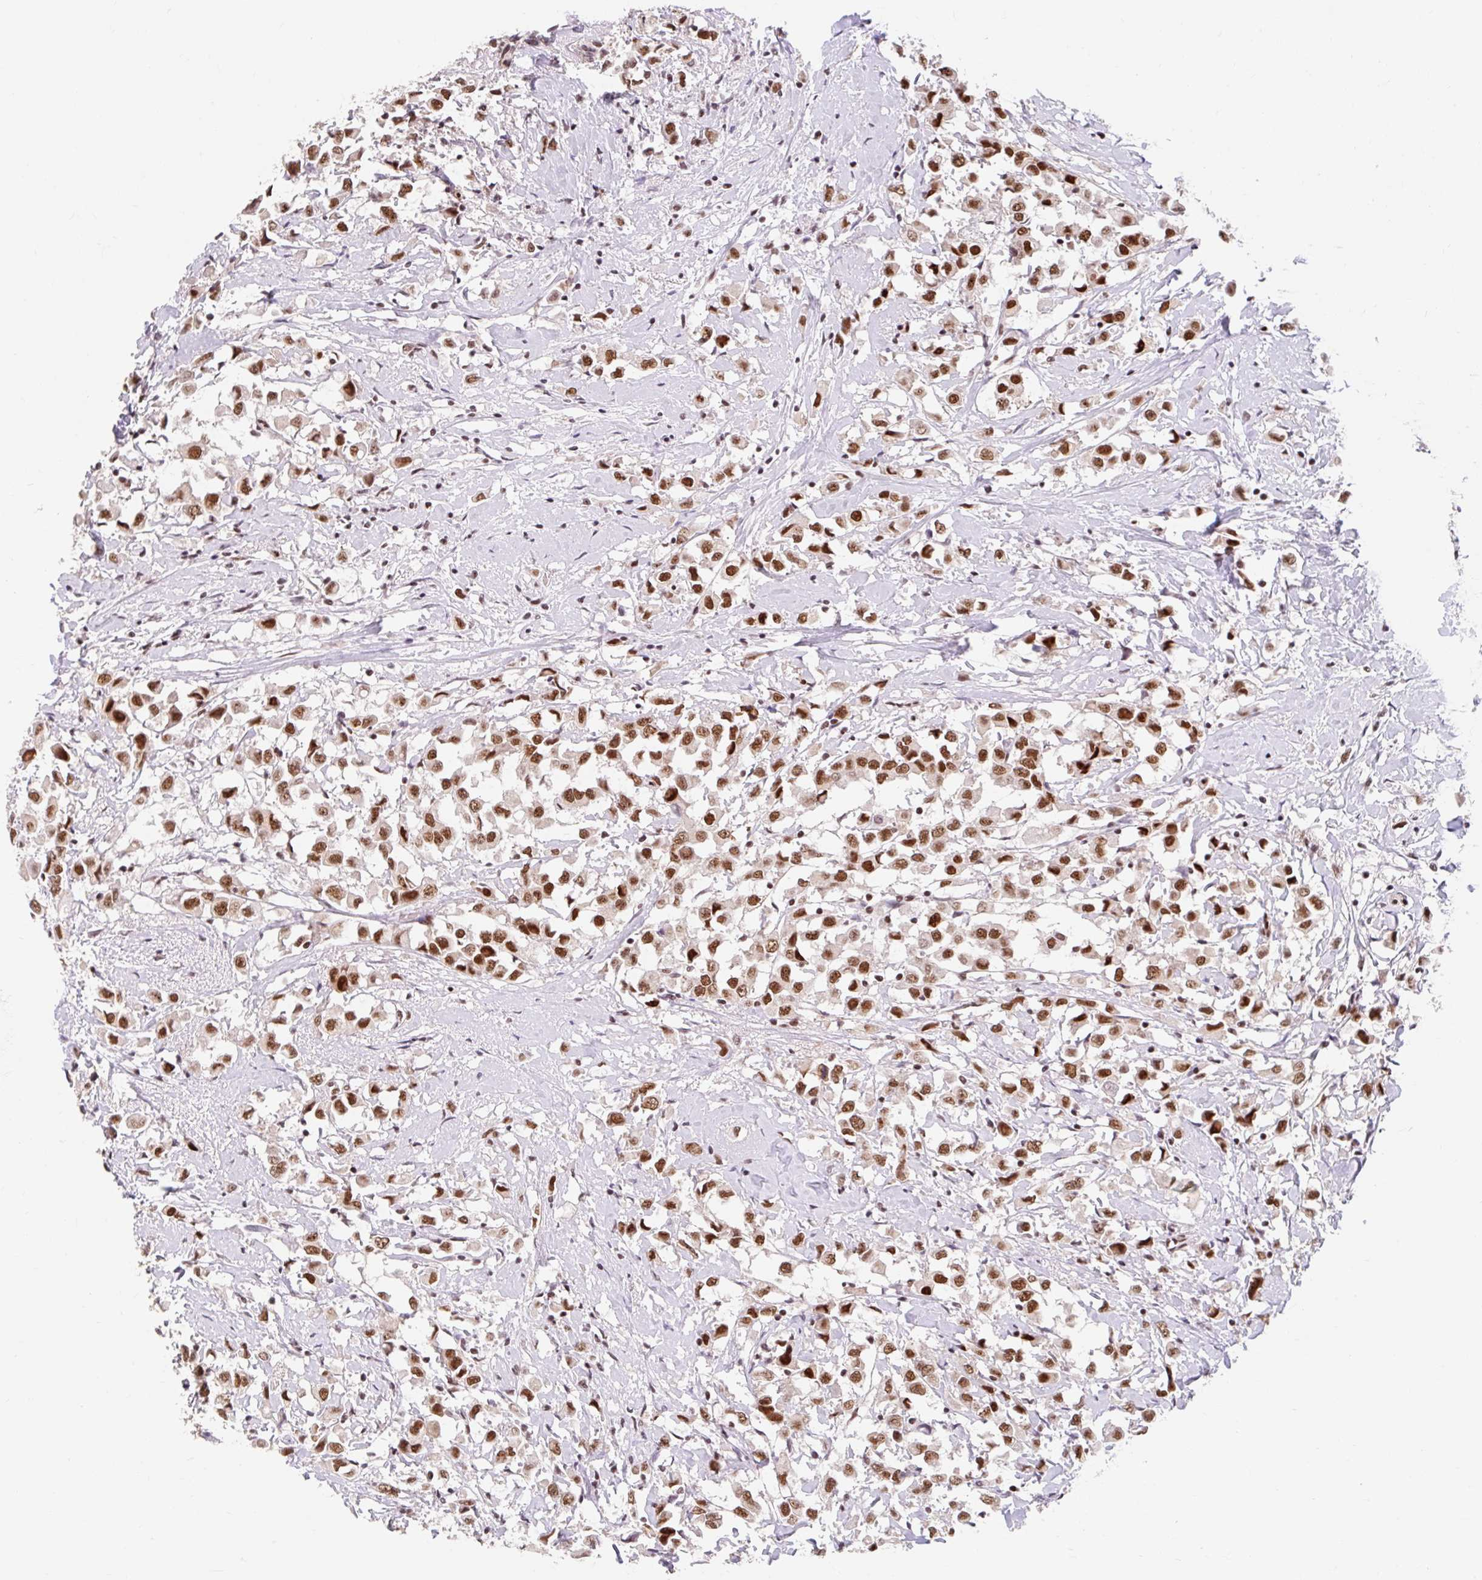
{"staining": {"intensity": "strong", "quantity": ">75%", "location": "nuclear"}, "tissue": "breast cancer", "cell_type": "Tumor cells", "image_type": "cancer", "snomed": [{"axis": "morphology", "description": "Duct carcinoma"}, {"axis": "topography", "description": "Breast"}], "caption": "Immunohistochemical staining of breast cancer shows strong nuclear protein staining in about >75% of tumor cells.", "gene": "SRSF10", "patient": {"sex": "female", "age": 61}}